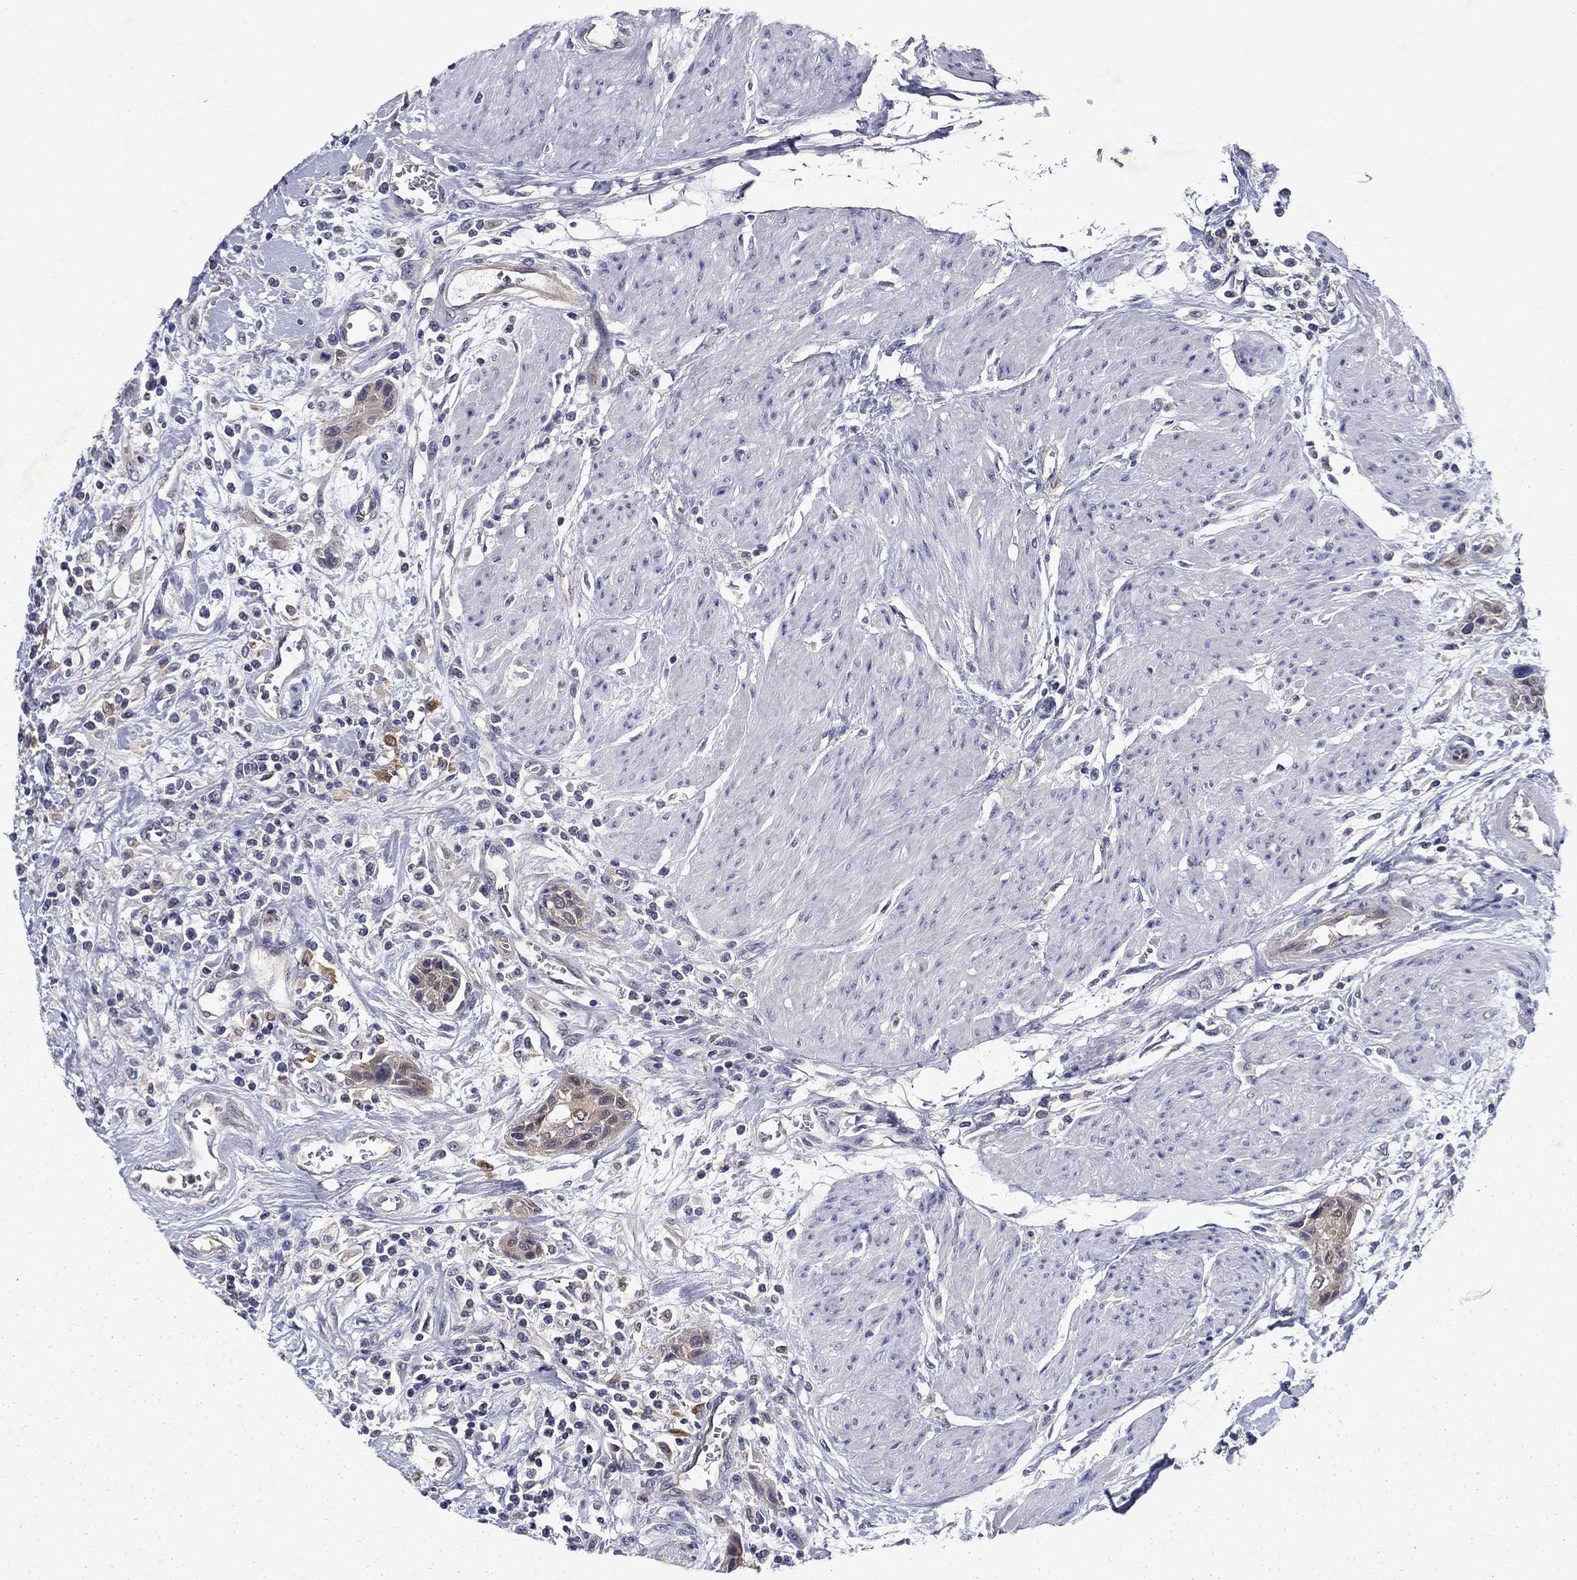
{"staining": {"intensity": "negative", "quantity": "none", "location": "none"}, "tissue": "urothelial cancer", "cell_type": "Tumor cells", "image_type": "cancer", "snomed": [{"axis": "morphology", "description": "Urothelial carcinoma, High grade"}, {"axis": "topography", "description": "Urinary bladder"}], "caption": "Immunohistochemistry (IHC) photomicrograph of high-grade urothelial carcinoma stained for a protein (brown), which demonstrates no expression in tumor cells. The staining is performed using DAB brown chromogen with nuclei counter-stained in using hematoxylin.", "gene": "GLTP", "patient": {"sex": "male", "age": 35}}